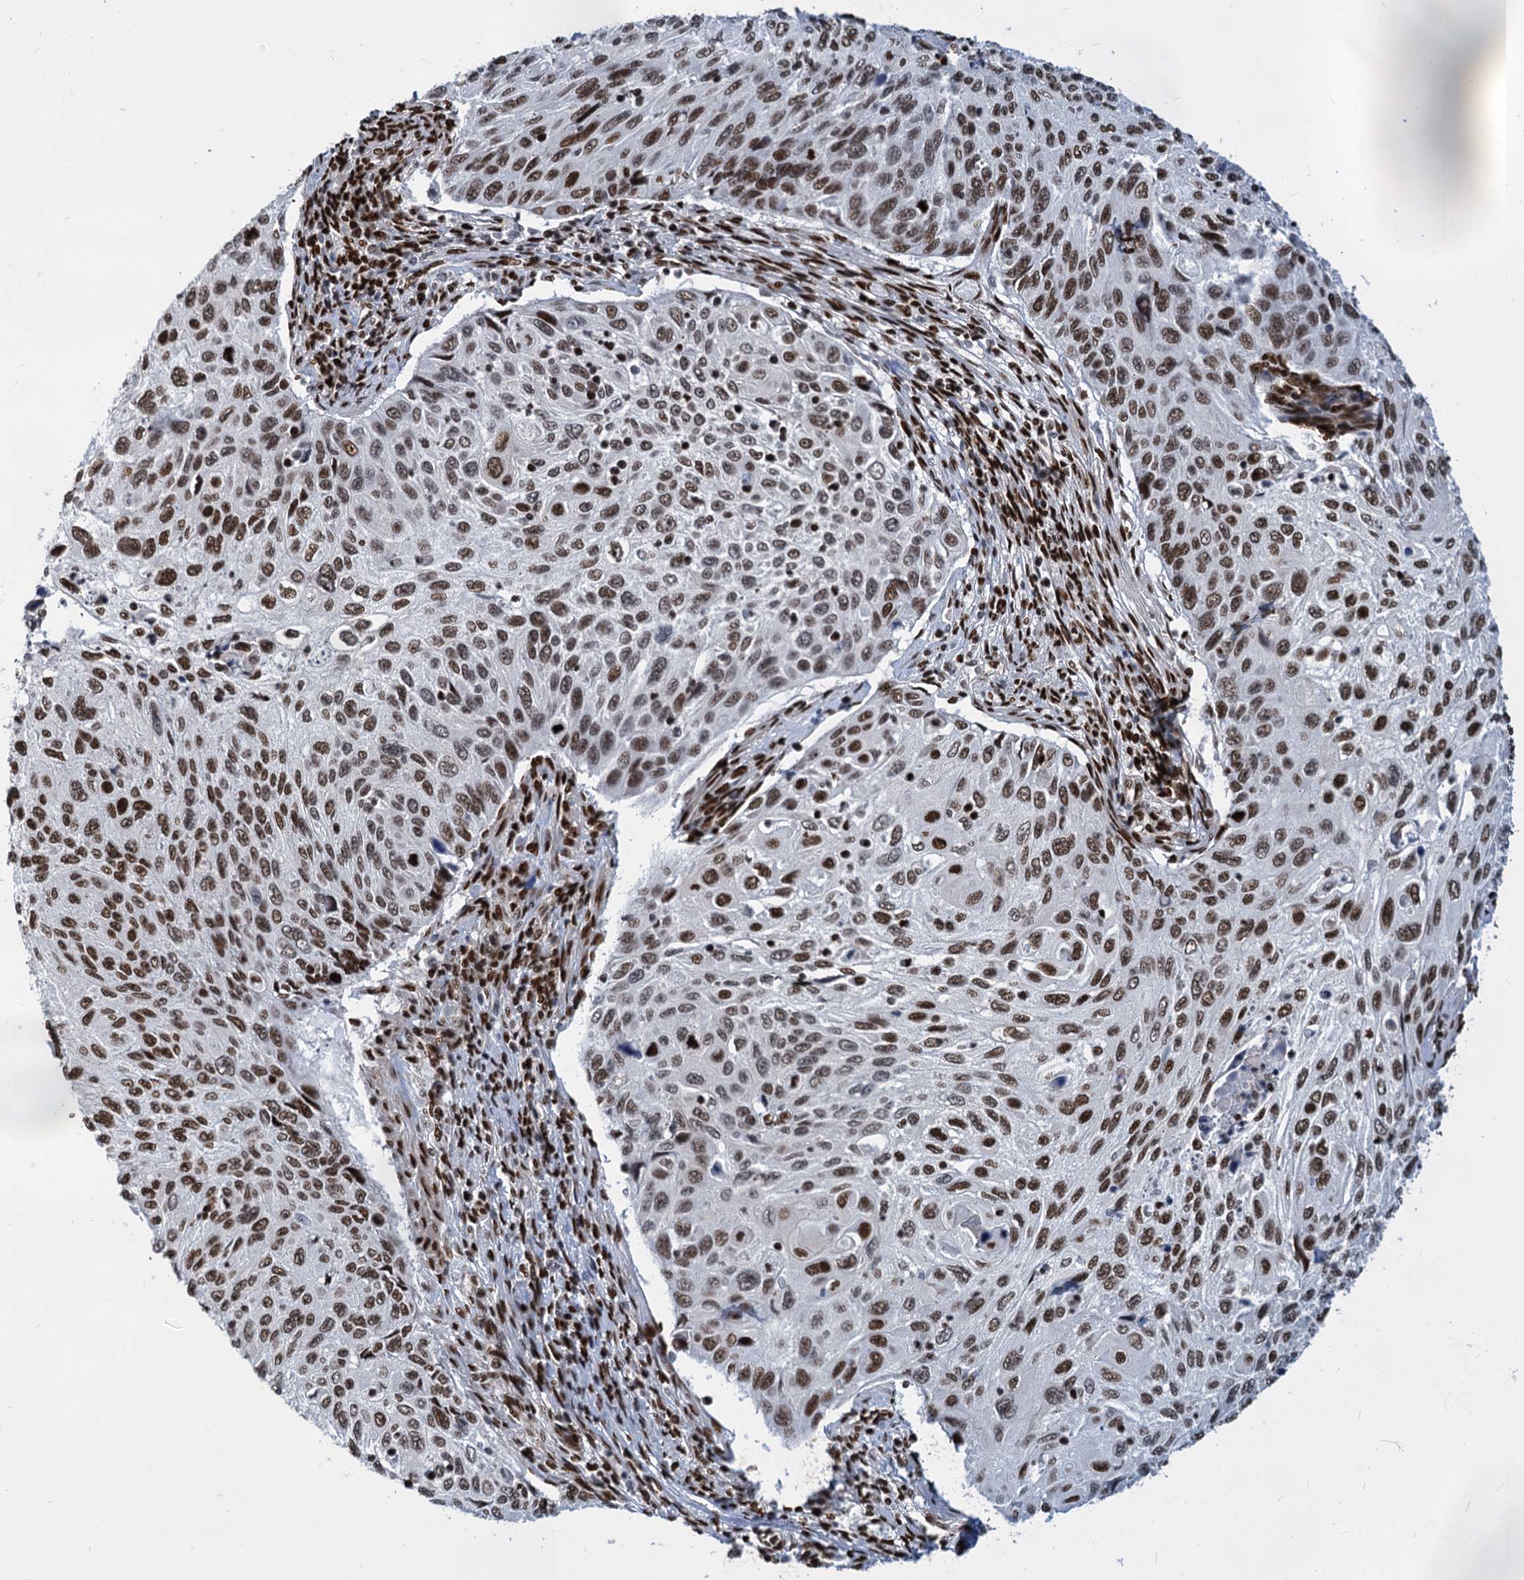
{"staining": {"intensity": "moderate", "quantity": ">75%", "location": "nuclear"}, "tissue": "cervical cancer", "cell_type": "Tumor cells", "image_type": "cancer", "snomed": [{"axis": "morphology", "description": "Squamous cell carcinoma, NOS"}, {"axis": "topography", "description": "Cervix"}], "caption": "Protein expression analysis of human cervical cancer reveals moderate nuclear expression in approximately >75% of tumor cells.", "gene": "MECP2", "patient": {"sex": "female", "age": 70}}